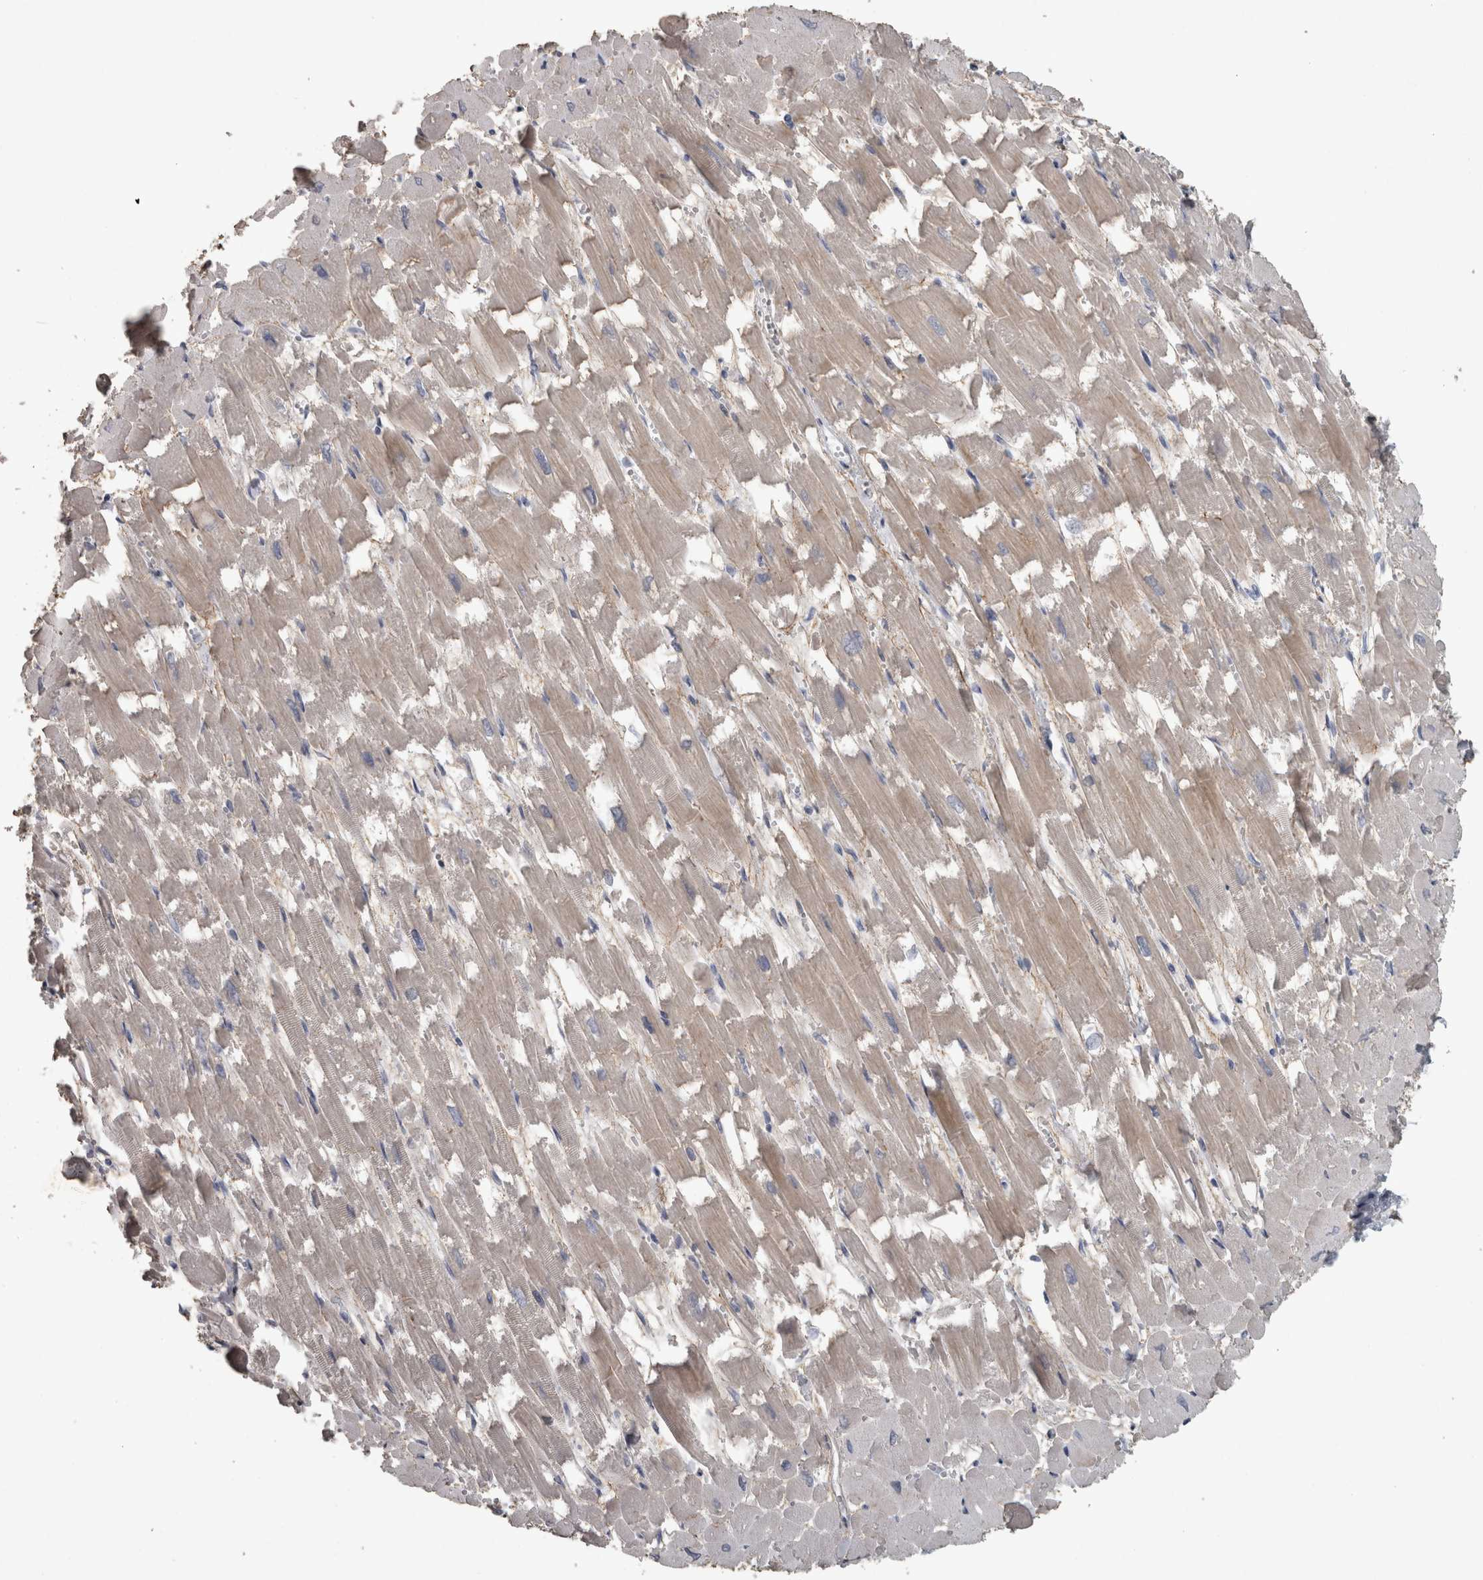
{"staining": {"intensity": "weak", "quantity": "<25%", "location": "cytoplasmic/membranous"}, "tissue": "heart muscle", "cell_type": "Cardiomyocytes", "image_type": "normal", "snomed": [{"axis": "morphology", "description": "Normal tissue, NOS"}, {"axis": "topography", "description": "Heart"}], "caption": "Heart muscle stained for a protein using immunohistochemistry displays no expression cardiomyocytes.", "gene": "EFEMP2", "patient": {"sex": "male", "age": 54}}